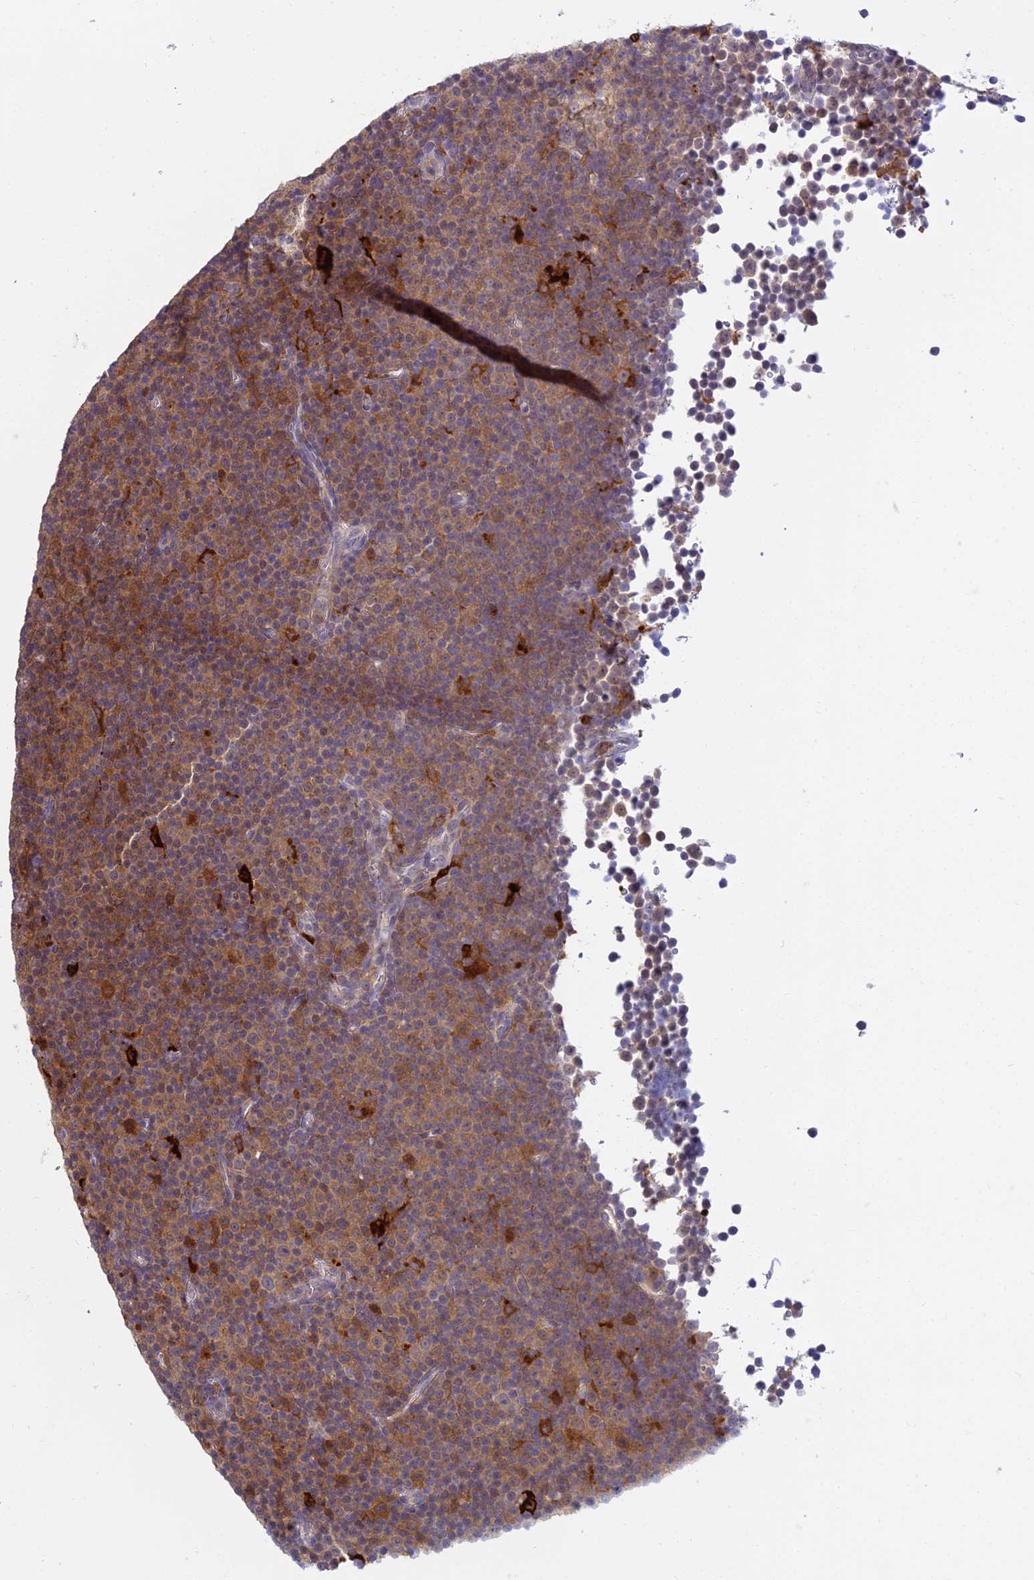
{"staining": {"intensity": "moderate", "quantity": "<25%", "location": "cytoplasmic/membranous"}, "tissue": "lymphoma", "cell_type": "Tumor cells", "image_type": "cancer", "snomed": [{"axis": "morphology", "description": "Malignant lymphoma, non-Hodgkin's type, Low grade"}, {"axis": "topography", "description": "Lymph node"}], "caption": "Tumor cells show moderate cytoplasmic/membranous expression in approximately <25% of cells in malignant lymphoma, non-Hodgkin's type (low-grade).", "gene": "UBE2G1", "patient": {"sex": "female", "age": 67}}